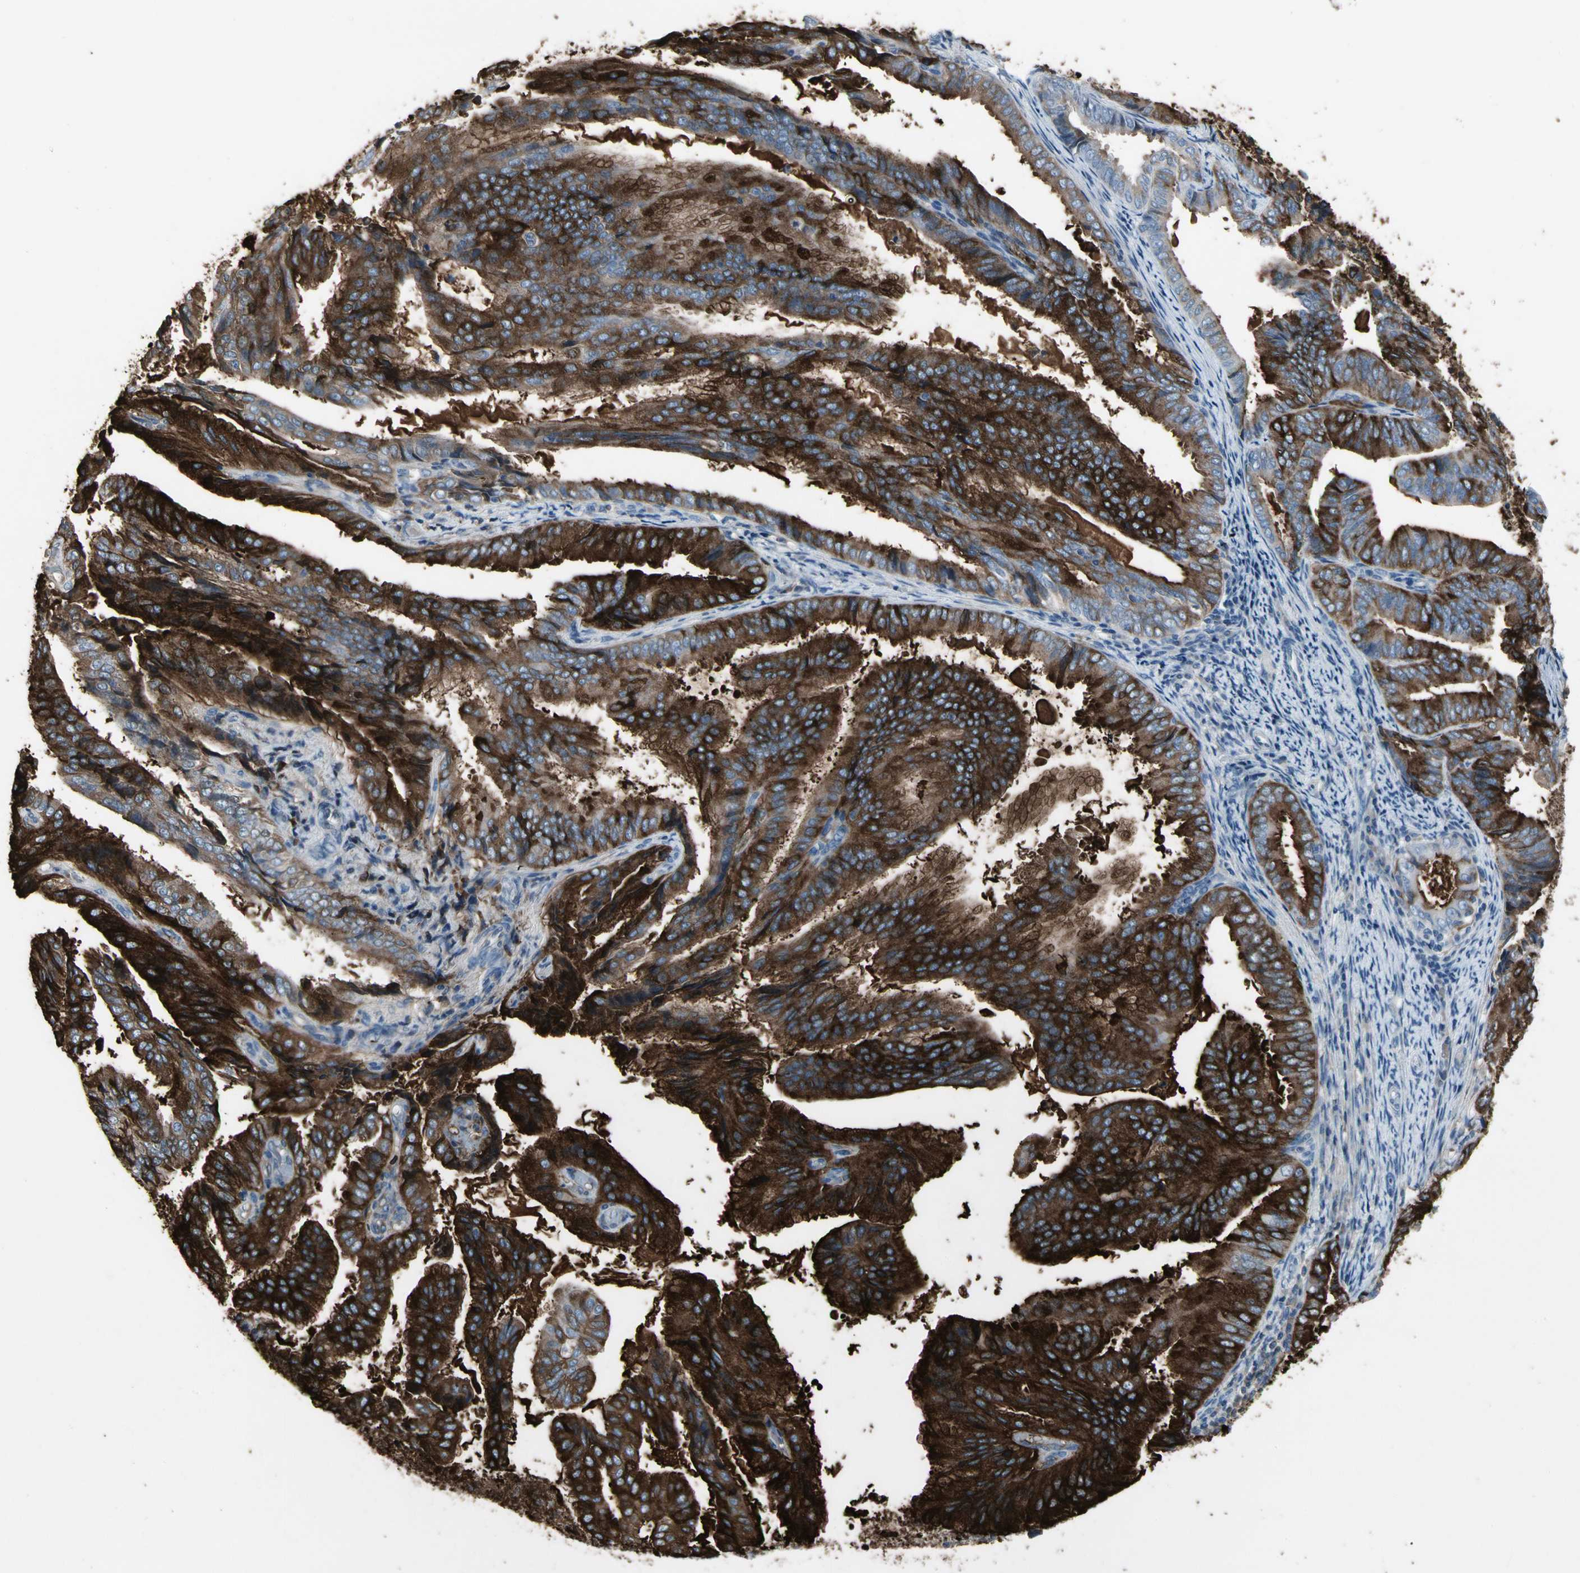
{"staining": {"intensity": "strong", "quantity": ">75%", "location": "cytoplasmic/membranous"}, "tissue": "endometrial cancer", "cell_type": "Tumor cells", "image_type": "cancer", "snomed": [{"axis": "morphology", "description": "Adenocarcinoma, NOS"}, {"axis": "topography", "description": "Endometrium"}], "caption": "Endometrial cancer (adenocarcinoma) stained with a protein marker shows strong staining in tumor cells.", "gene": "PIGR", "patient": {"sex": "female", "age": 58}}